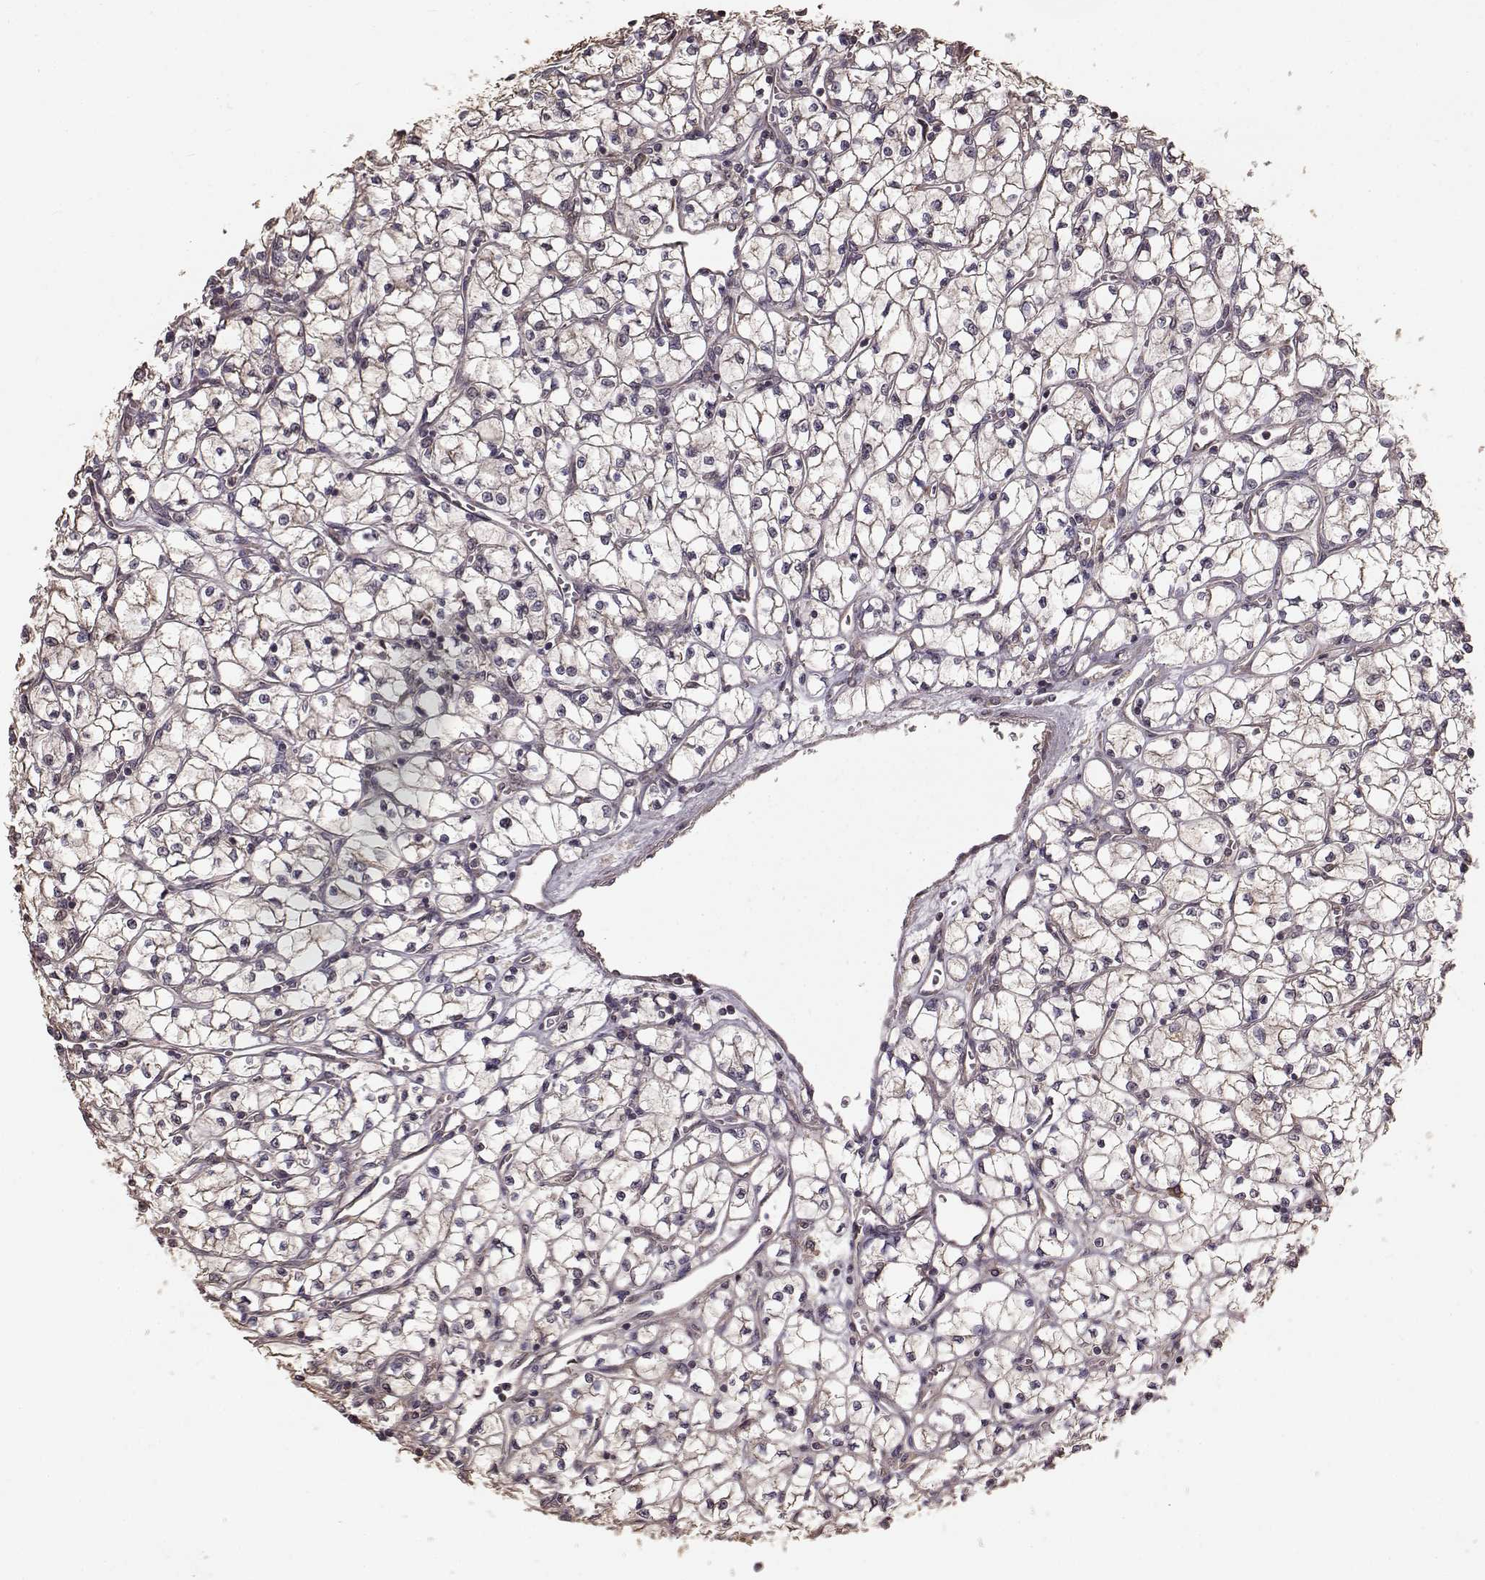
{"staining": {"intensity": "negative", "quantity": "none", "location": "none"}, "tissue": "renal cancer", "cell_type": "Tumor cells", "image_type": "cancer", "snomed": [{"axis": "morphology", "description": "Adenocarcinoma, NOS"}, {"axis": "topography", "description": "Kidney"}], "caption": "Immunohistochemical staining of adenocarcinoma (renal) reveals no significant positivity in tumor cells. (Stains: DAB (3,3'-diaminobenzidine) immunohistochemistry (IHC) with hematoxylin counter stain, Microscopy: brightfield microscopy at high magnification).", "gene": "USP15", "patient": {"sex": "female", "age": 64}}